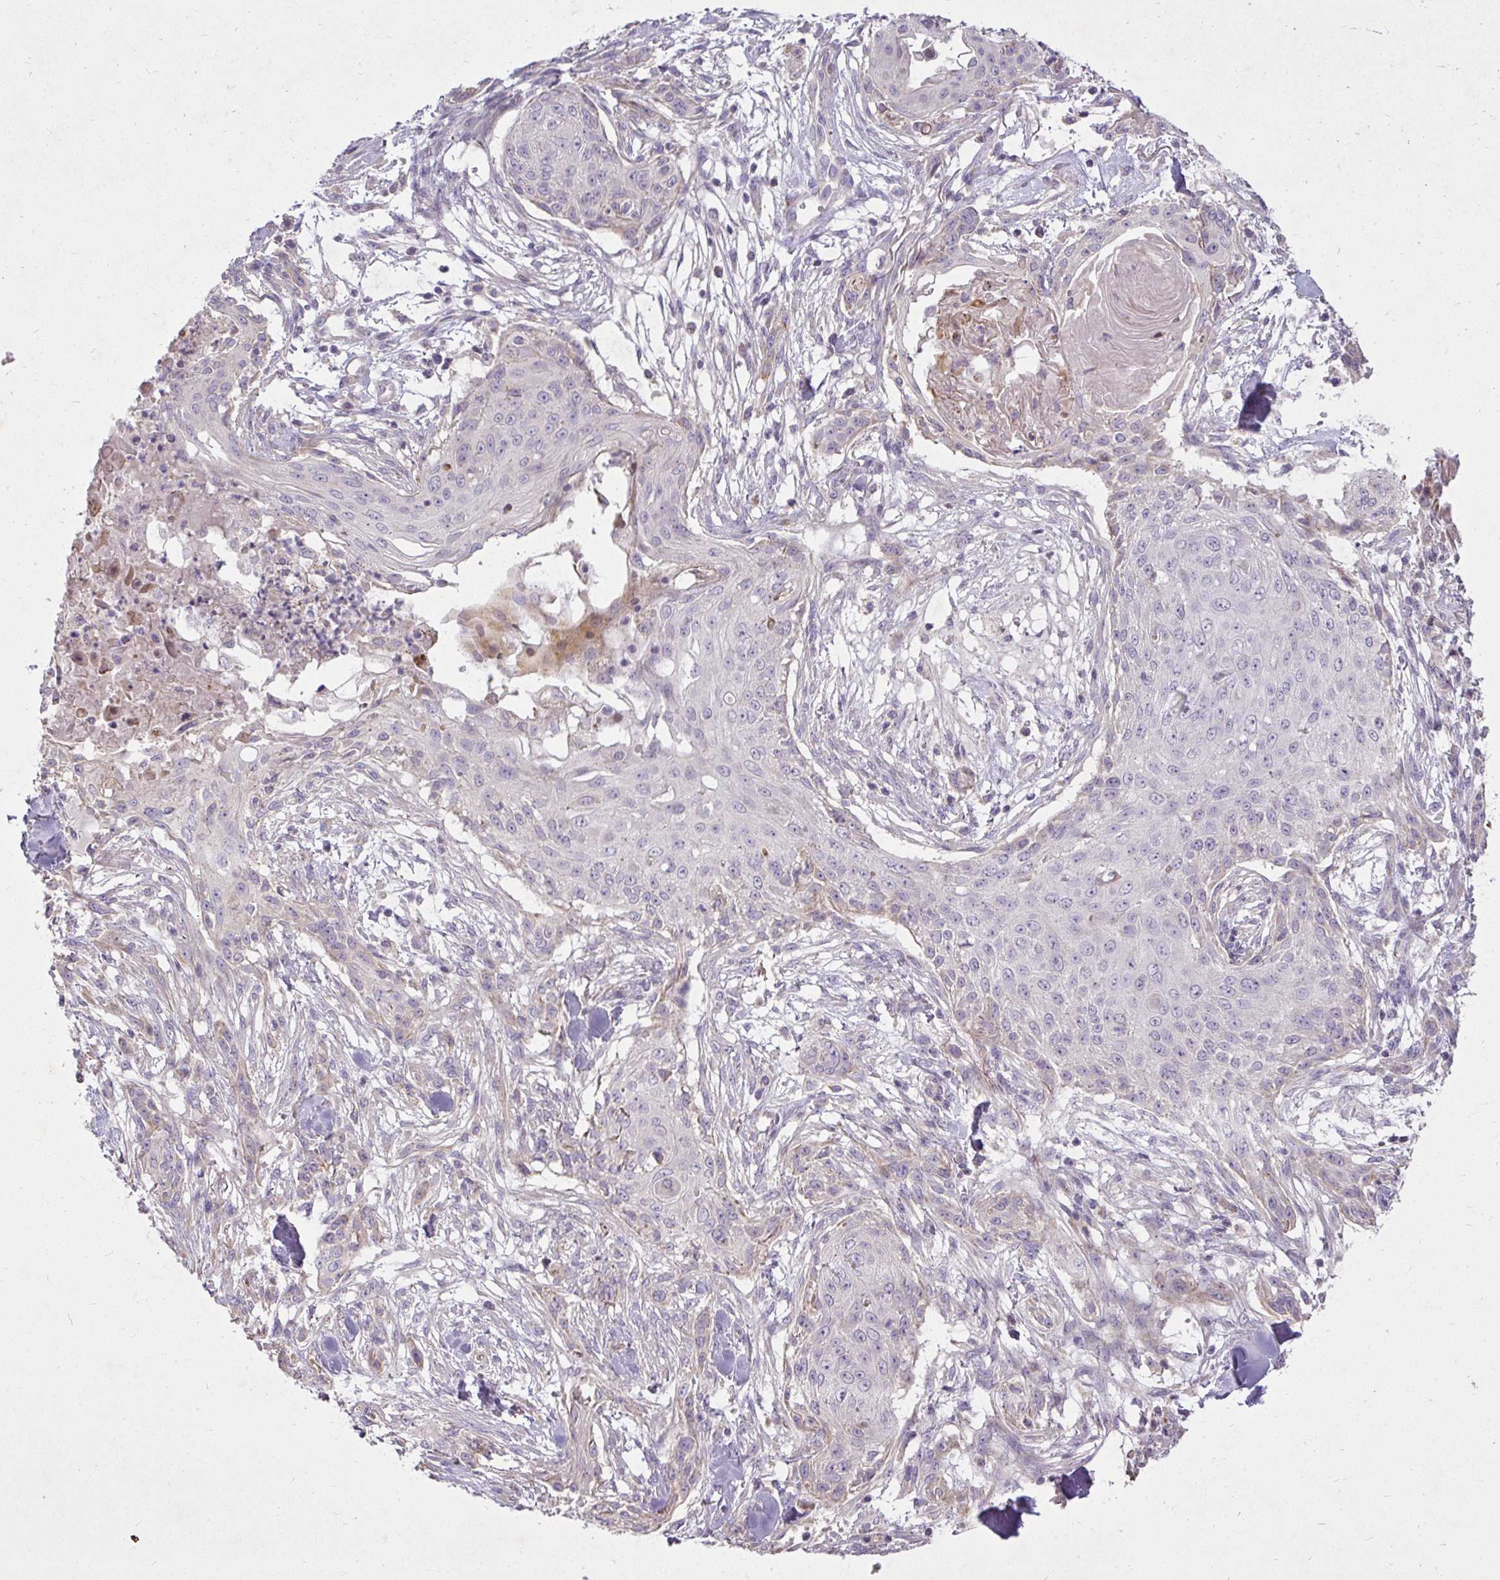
{"staining": {"intensity": "negative", "quantity": "none", "location": "none"}, "tissue": "skin cancer", "cell_type": "Tumor cells", "image_type": "cancer", "snomed": [{"axis": "morphology", "description": "Squamous cell carcinoma, NOS"}, {"axis": "topography", "description": "Skin"}], "caption": "Squamous cell carcinoma (skin) was stained to show a protein in brown. There is no significant positivity in tumor cells.", "gene": "STRIP1", "patient": {"sex": "female", "age": 59}}